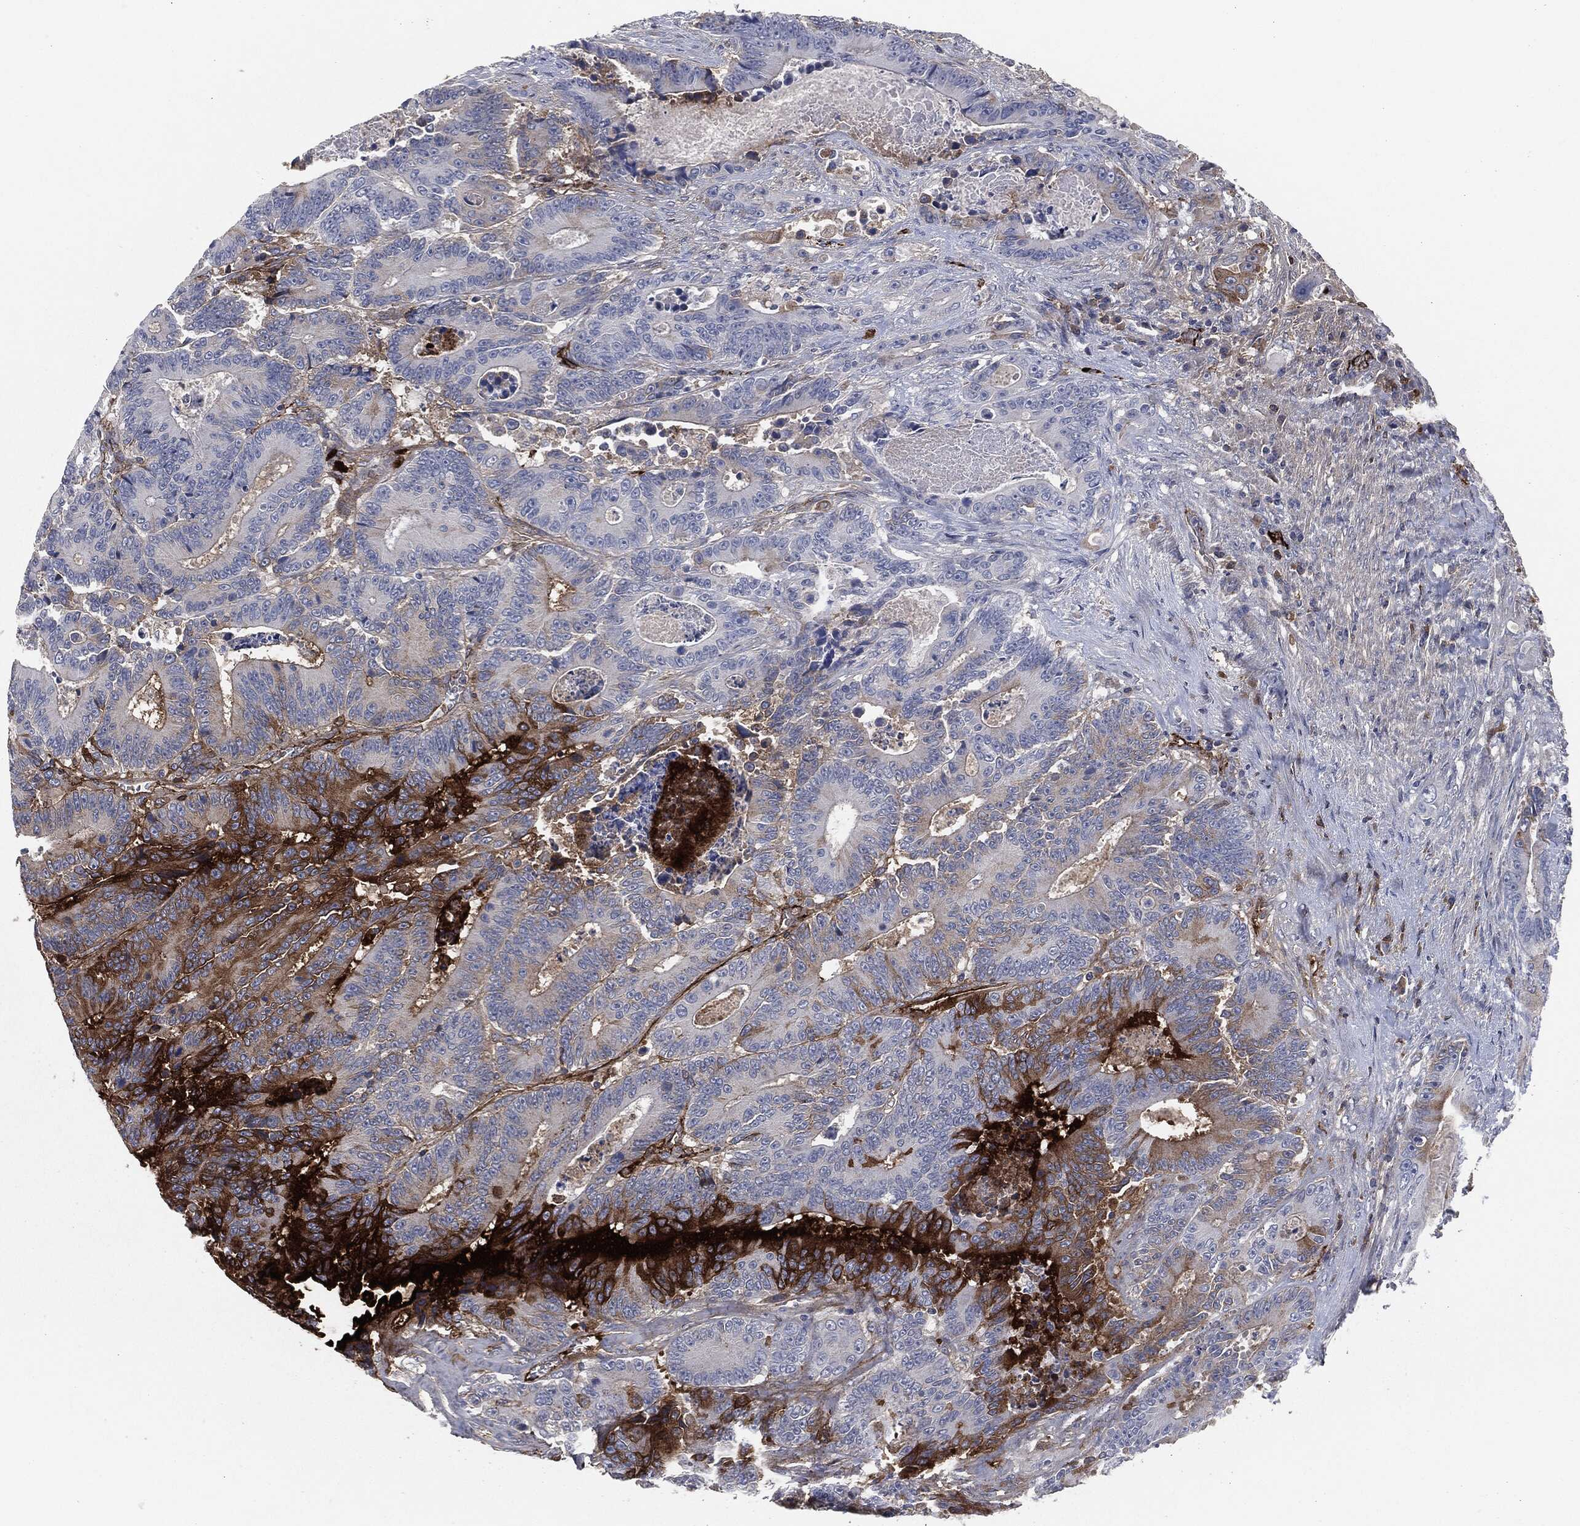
{"staining": {"intensity": "moderate", "quantity": "<25%", "location": "cytoplasmic/membranous"}, "tissue": "colorectal cancer", "cell_type": "Tumor cells", "image_type": "cancer", "snomed": [{"axis": "morphology", "description": "Adenocarcinoma, NOS"}, {"axis": "topography", "description": "Colon"}], "caption": "About <25% of tumor cells in human colorectal cancer (adenocarcinoma) exhibit moderate cytoplasmic/membranous protein positivity as visualized by brown immunohistochemical staining.", "gene": "APOB", "patient": {"sex": "male", "age": 83}}